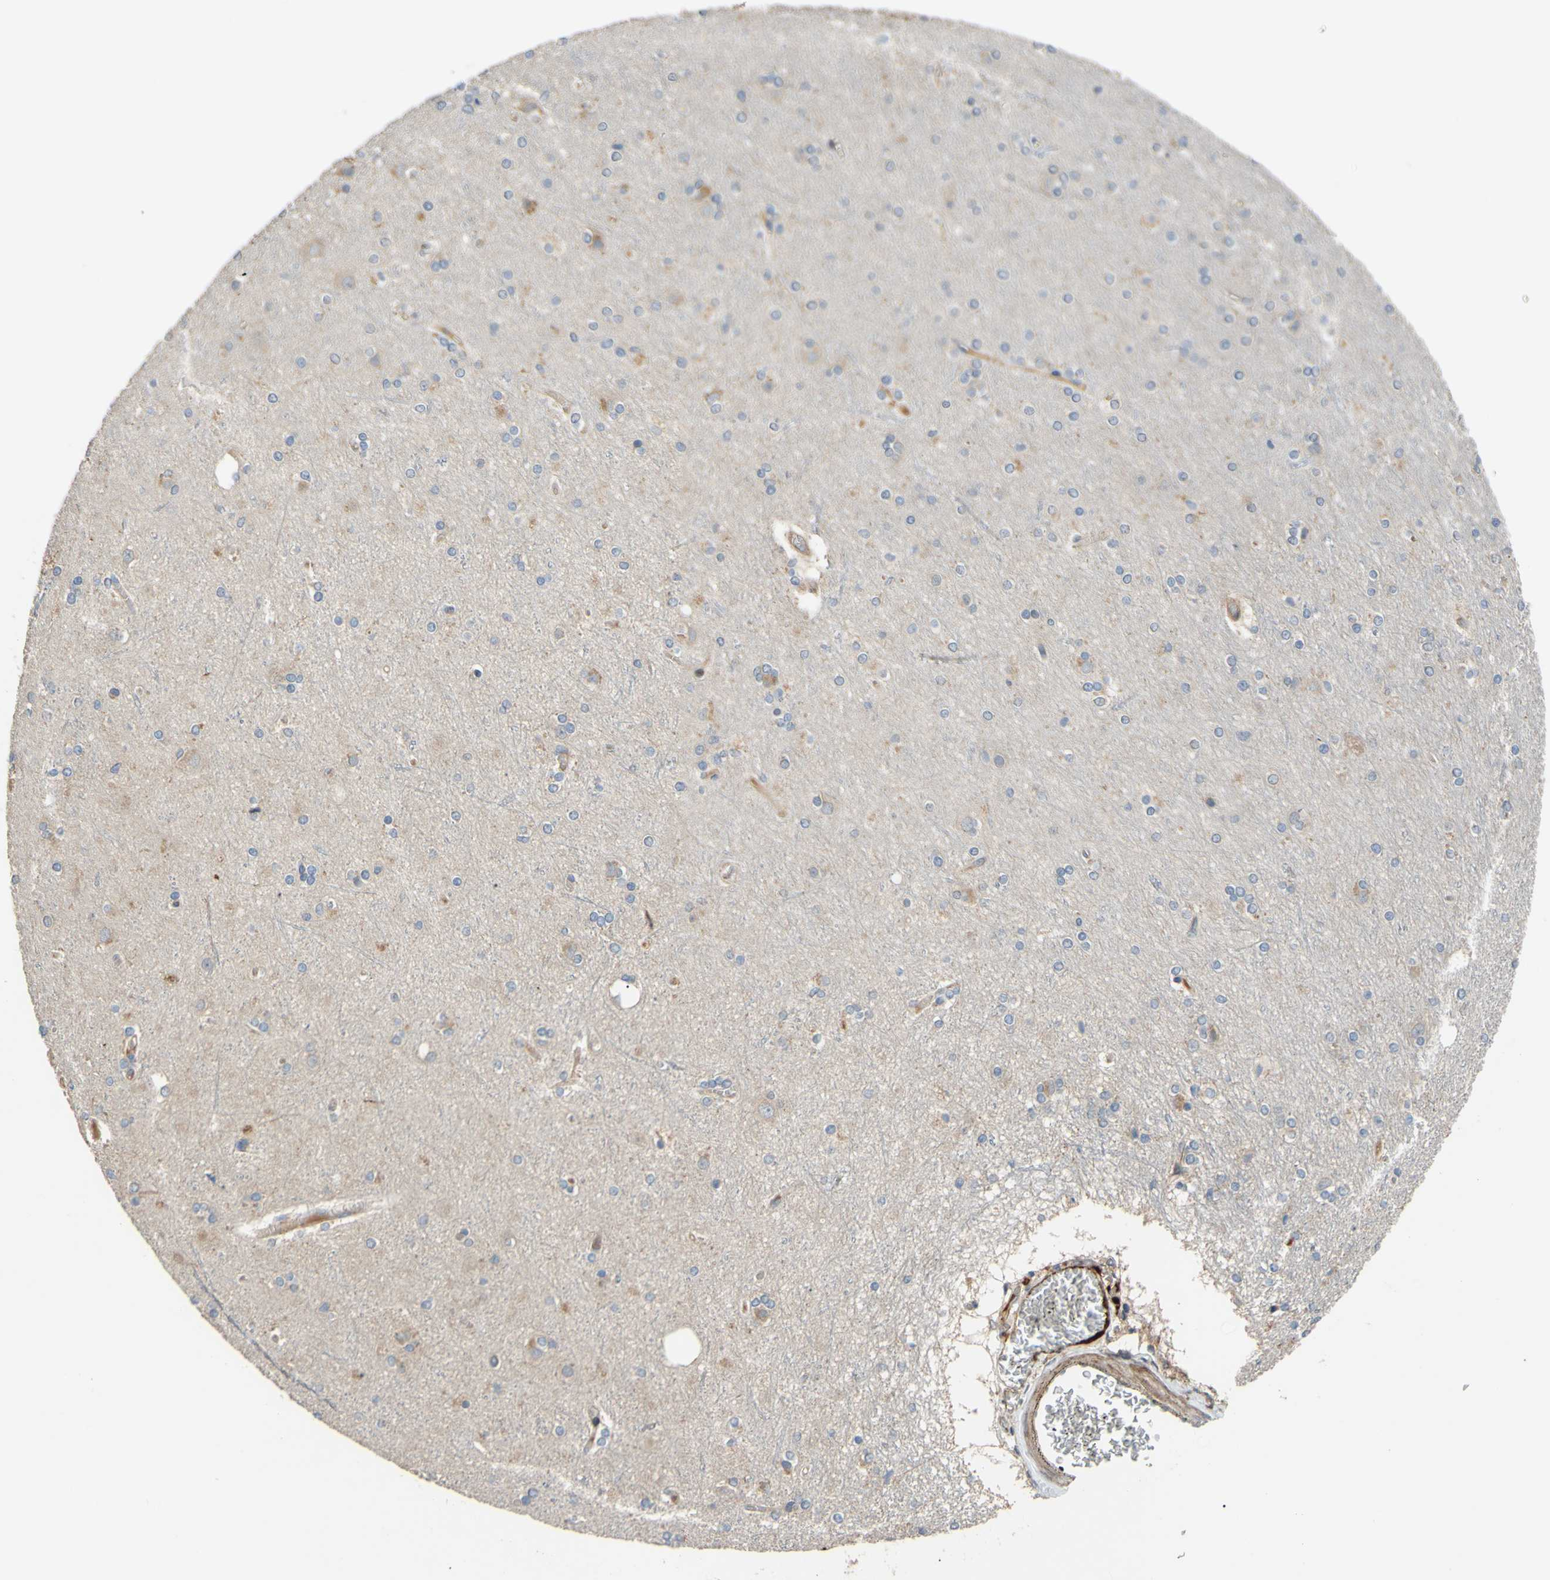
{"staining": {"intensity": "moderate", "quantity": ">75%", "location": "cytoplasmic/membranous"}, "tissue": "cerebral cortex", "cell_type": "Endothelial cells", "image_type": "normal", "snomed": [{"axis": "morphology", "description": "Normal tissue, NOS"}, {"axis": "topography", "description": "Cerebral cortex"}], "caption": "Moderate cytoplasmic/membranous staining for a protein is appreciated in about >75% of endothelial cells of normal cerebral cortex using IHC.", "gene": "SPTLC1", "patient": {"sex": "female", "age": 54}}